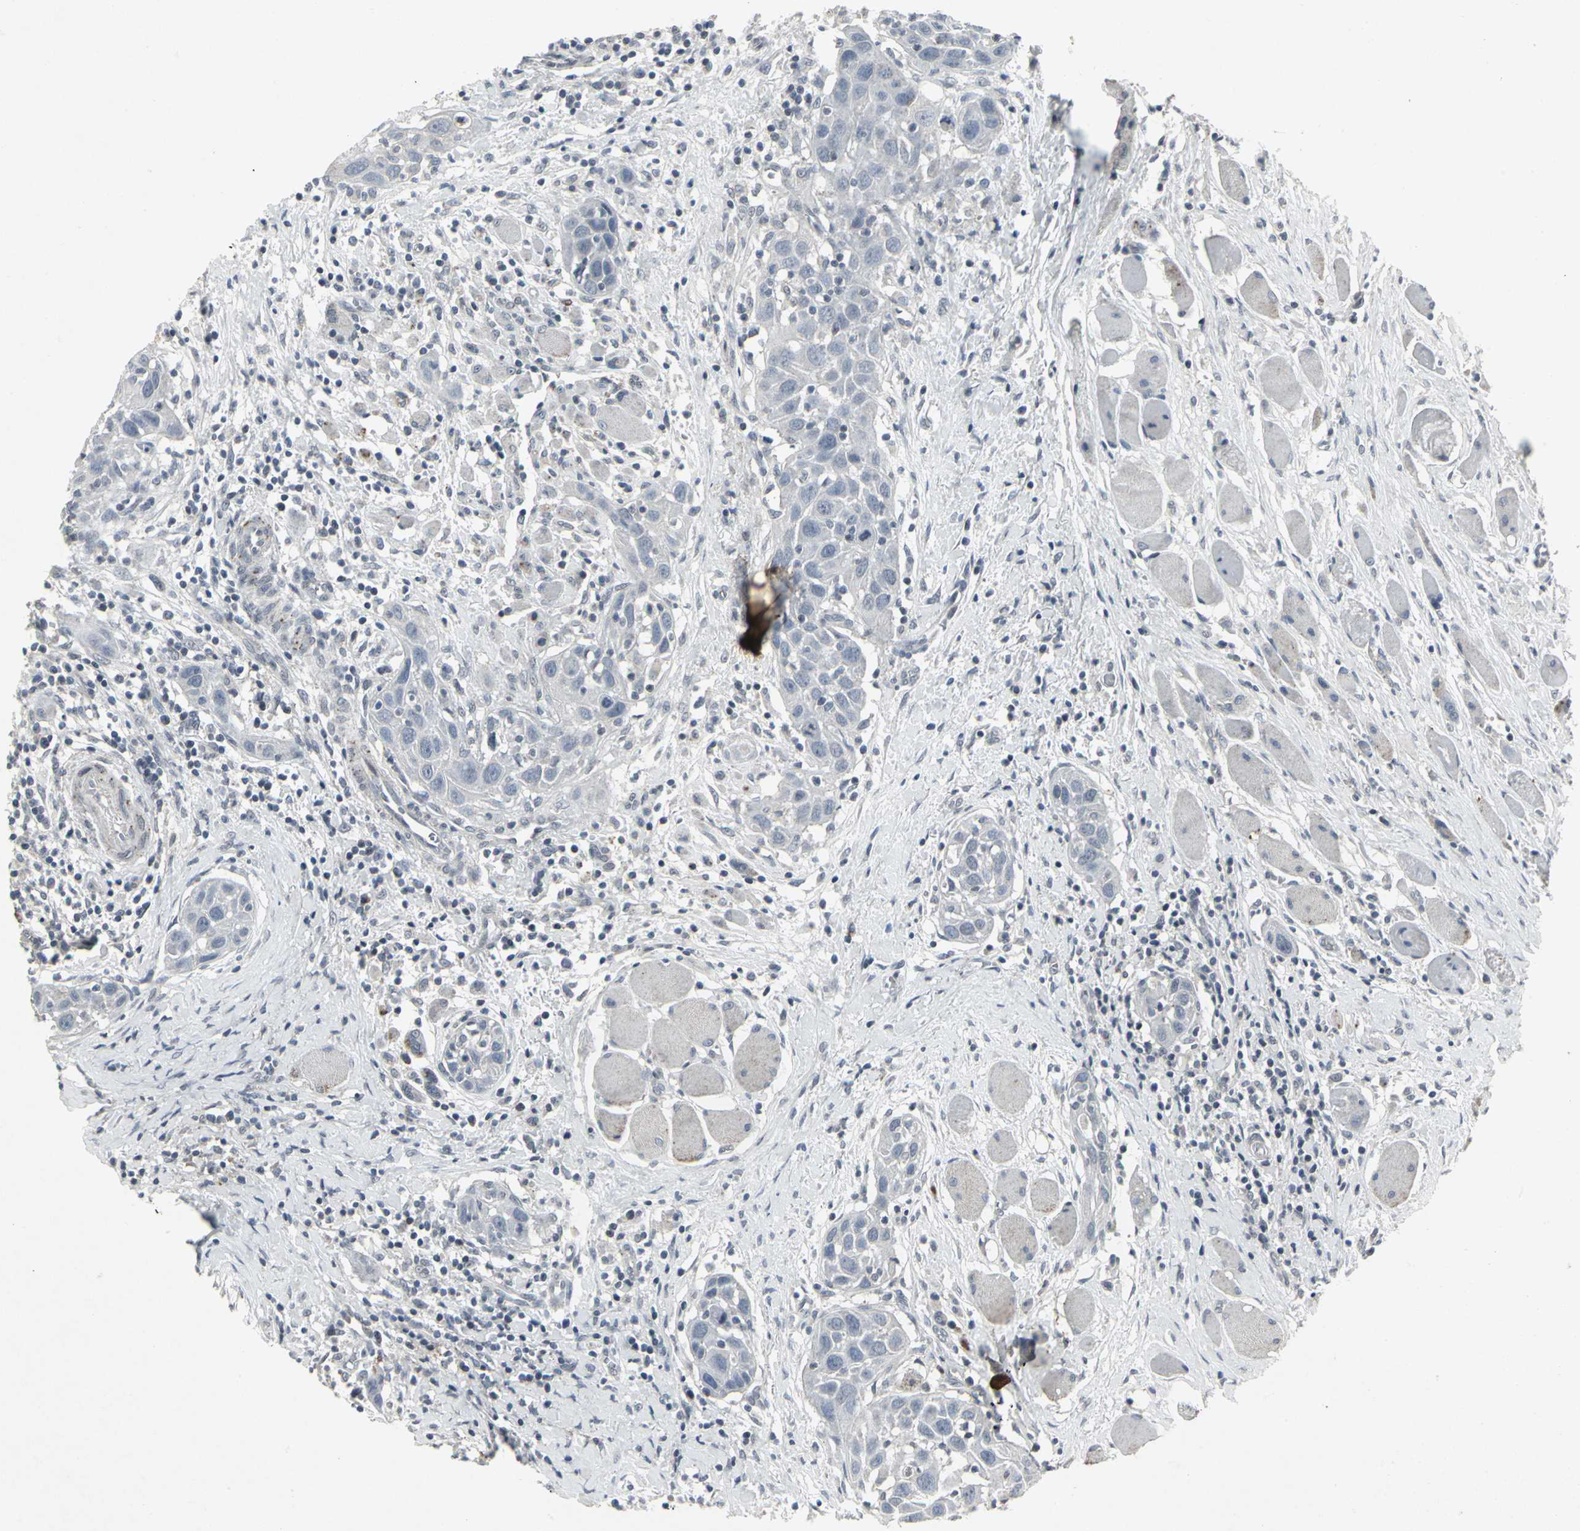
{"staining": {"intensity": "negative", "quantity": "none", "location": "none"}, "tissue": "head and neck cancer", "cell_type": "Tumor cells", "image_type": "cancer", "snomed": [{"axis": "morphology", "description": "Squamous cell carcinoma, NOS"}, {"axis": "topography", "description": "Oral tissue"}, {"axis": "topography", "description": "Head-Neck"}], "caption": "DAB (3,3'-diaminobenzidine) immunohistochemical staining of human head and neck squamous cell carcinoma reveals no significant expression in tumor cells.", "gene": "BMP4", "patient": {"sex": "female", "age": 50}}